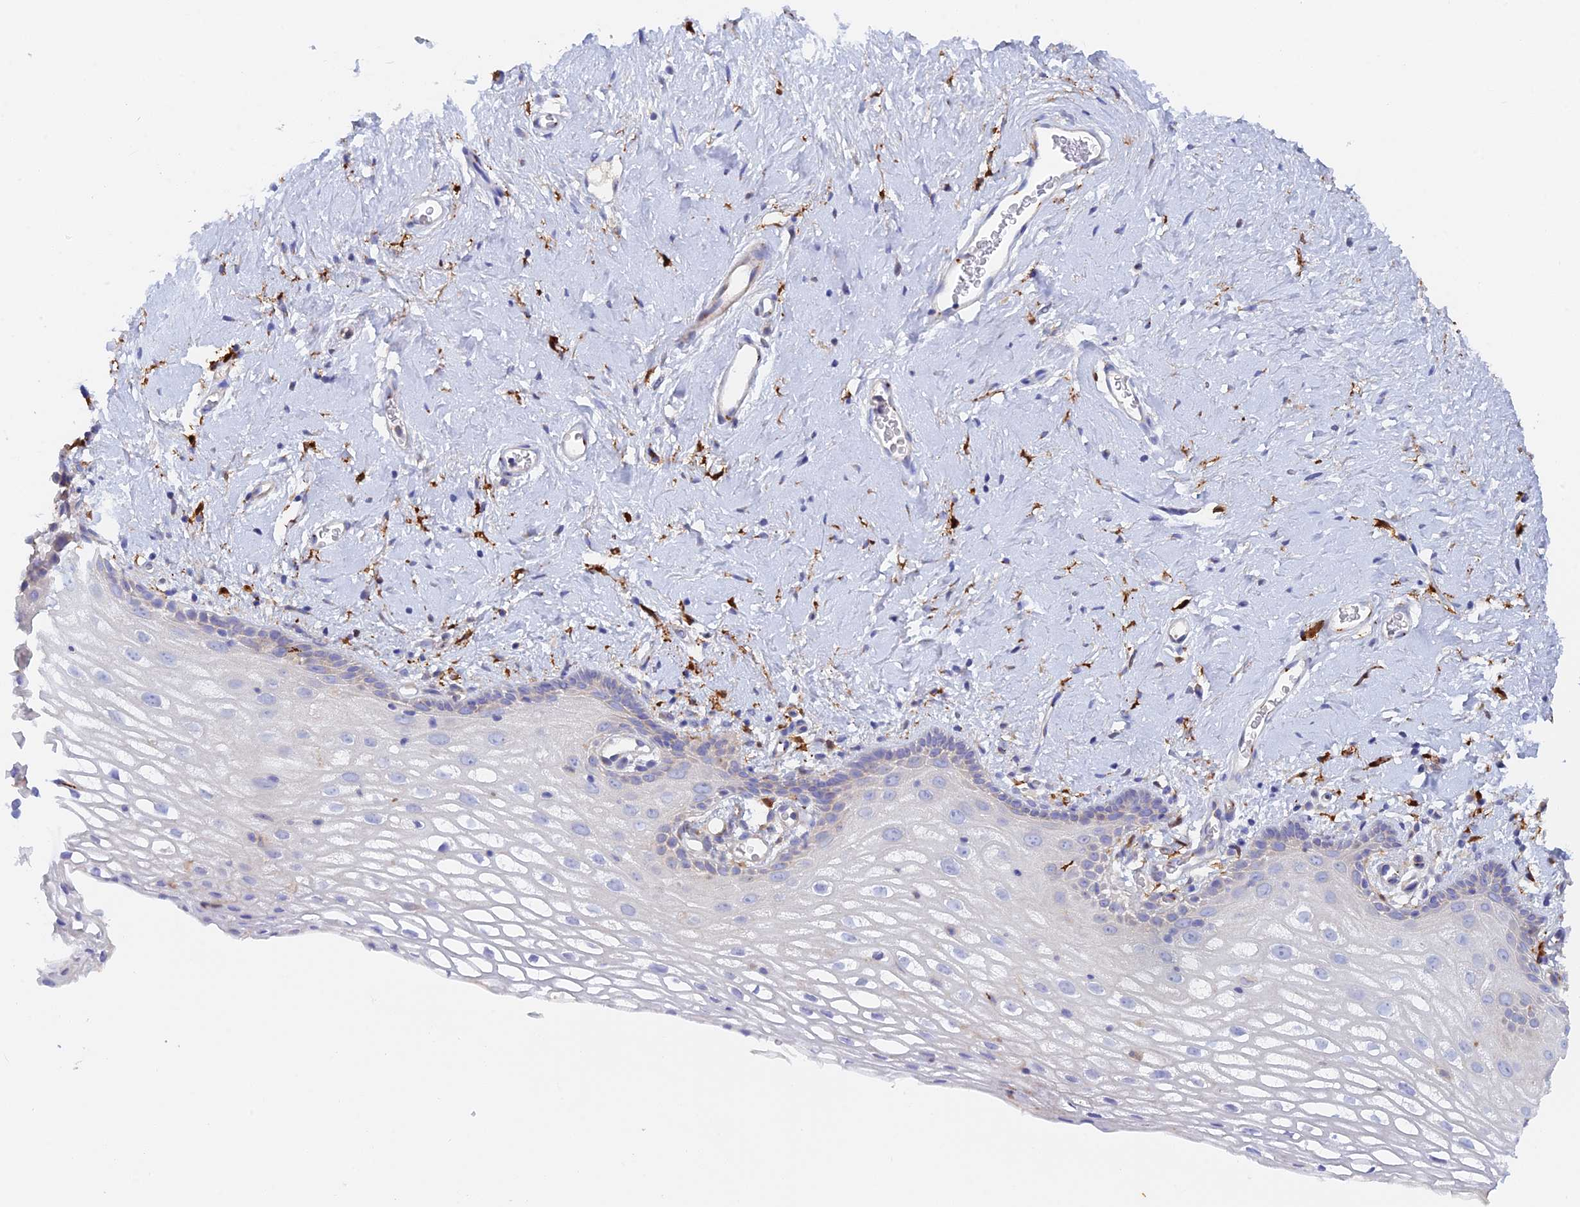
{"staining": {"intensity": "negative", "quantity": "none", "location": "none"}, "tissue": "vagina", "cell_type": "Squamous epithelial cells", "image_type": "normal", "snomed": [{"axis": "morphology", "description": "Normal tissue, NOS"}, {"axis": "morphology", "description": "Adenocarcinoma, NOS"}, {"axis": "topography", "description": "Rectum"}, {"axis": "topography", "description": "Vagina"}], "caption": "This is an IHC micrograph of unremarkable vagina. There is no positivity in squamous epithelial cells.", "gene": "SLC24A3", "patient": {"sex": "female", "age": 71}}